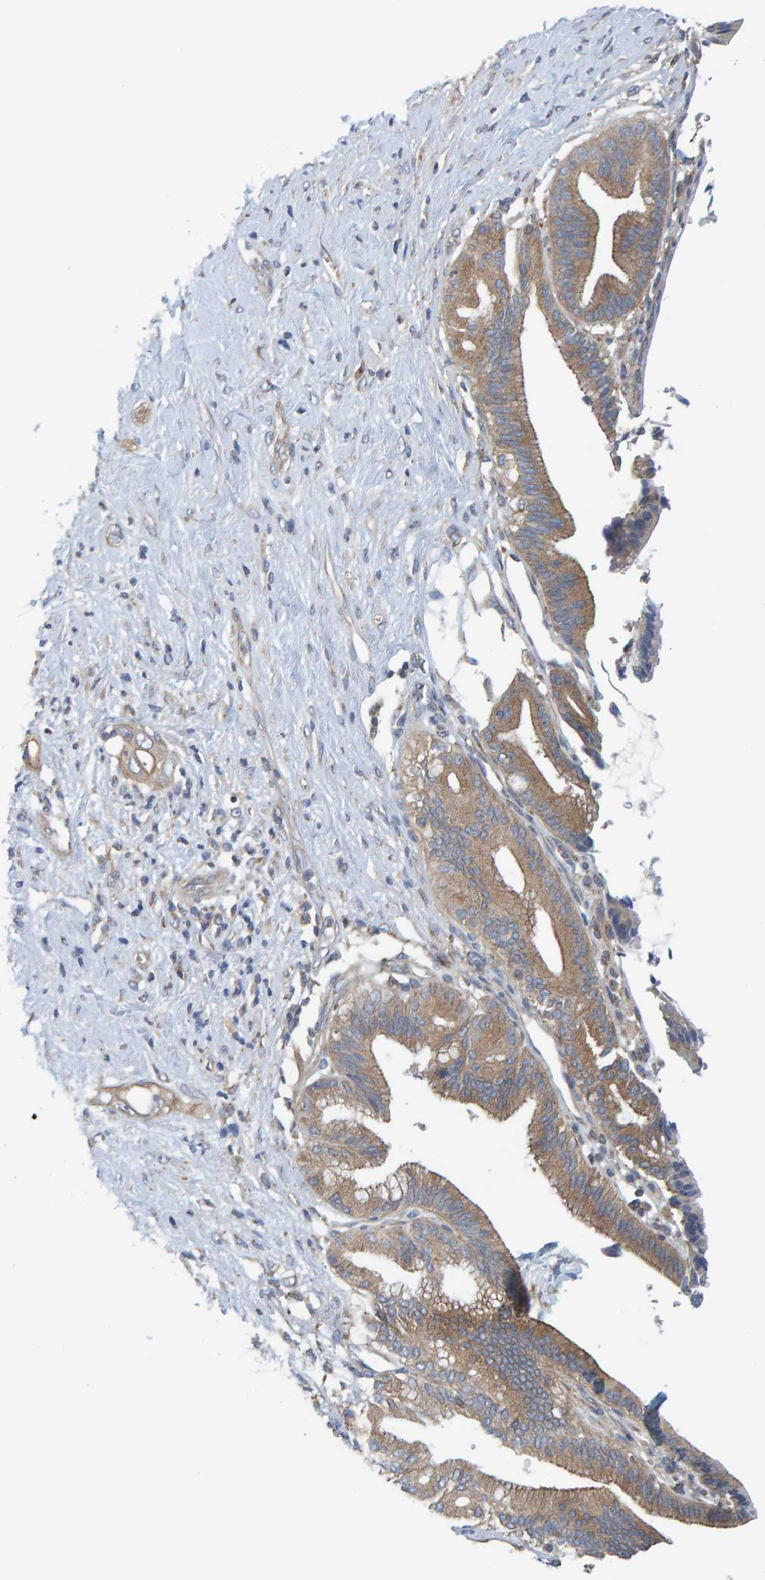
{"staining": {"intensity": "moderate", "quantity": ">75%", "location": "cytoplasmic/membranous"}, "tissue": "pancreatic cancer", "cell_type": "Tumor cells", "image_type": "cancer", "snomed": [{"axis": "morphology", "description": "Adenocarcinoma, NOS"}, {"axis": "topography", "description": "Pancreas"}], "caption": "The photomicrograph shows a brown stain indicating the presence of a protein in the cytoplasmic/membranous of tumor cells in pancreatic cancer (adenocarcinoma). The staining is performed using DAB brown chromogen to label protein expression. The nuclei are counter-stained blue using hematoxylin.", "gene": "UBAP1", "patient": {"sex": "male", "age": 59}}